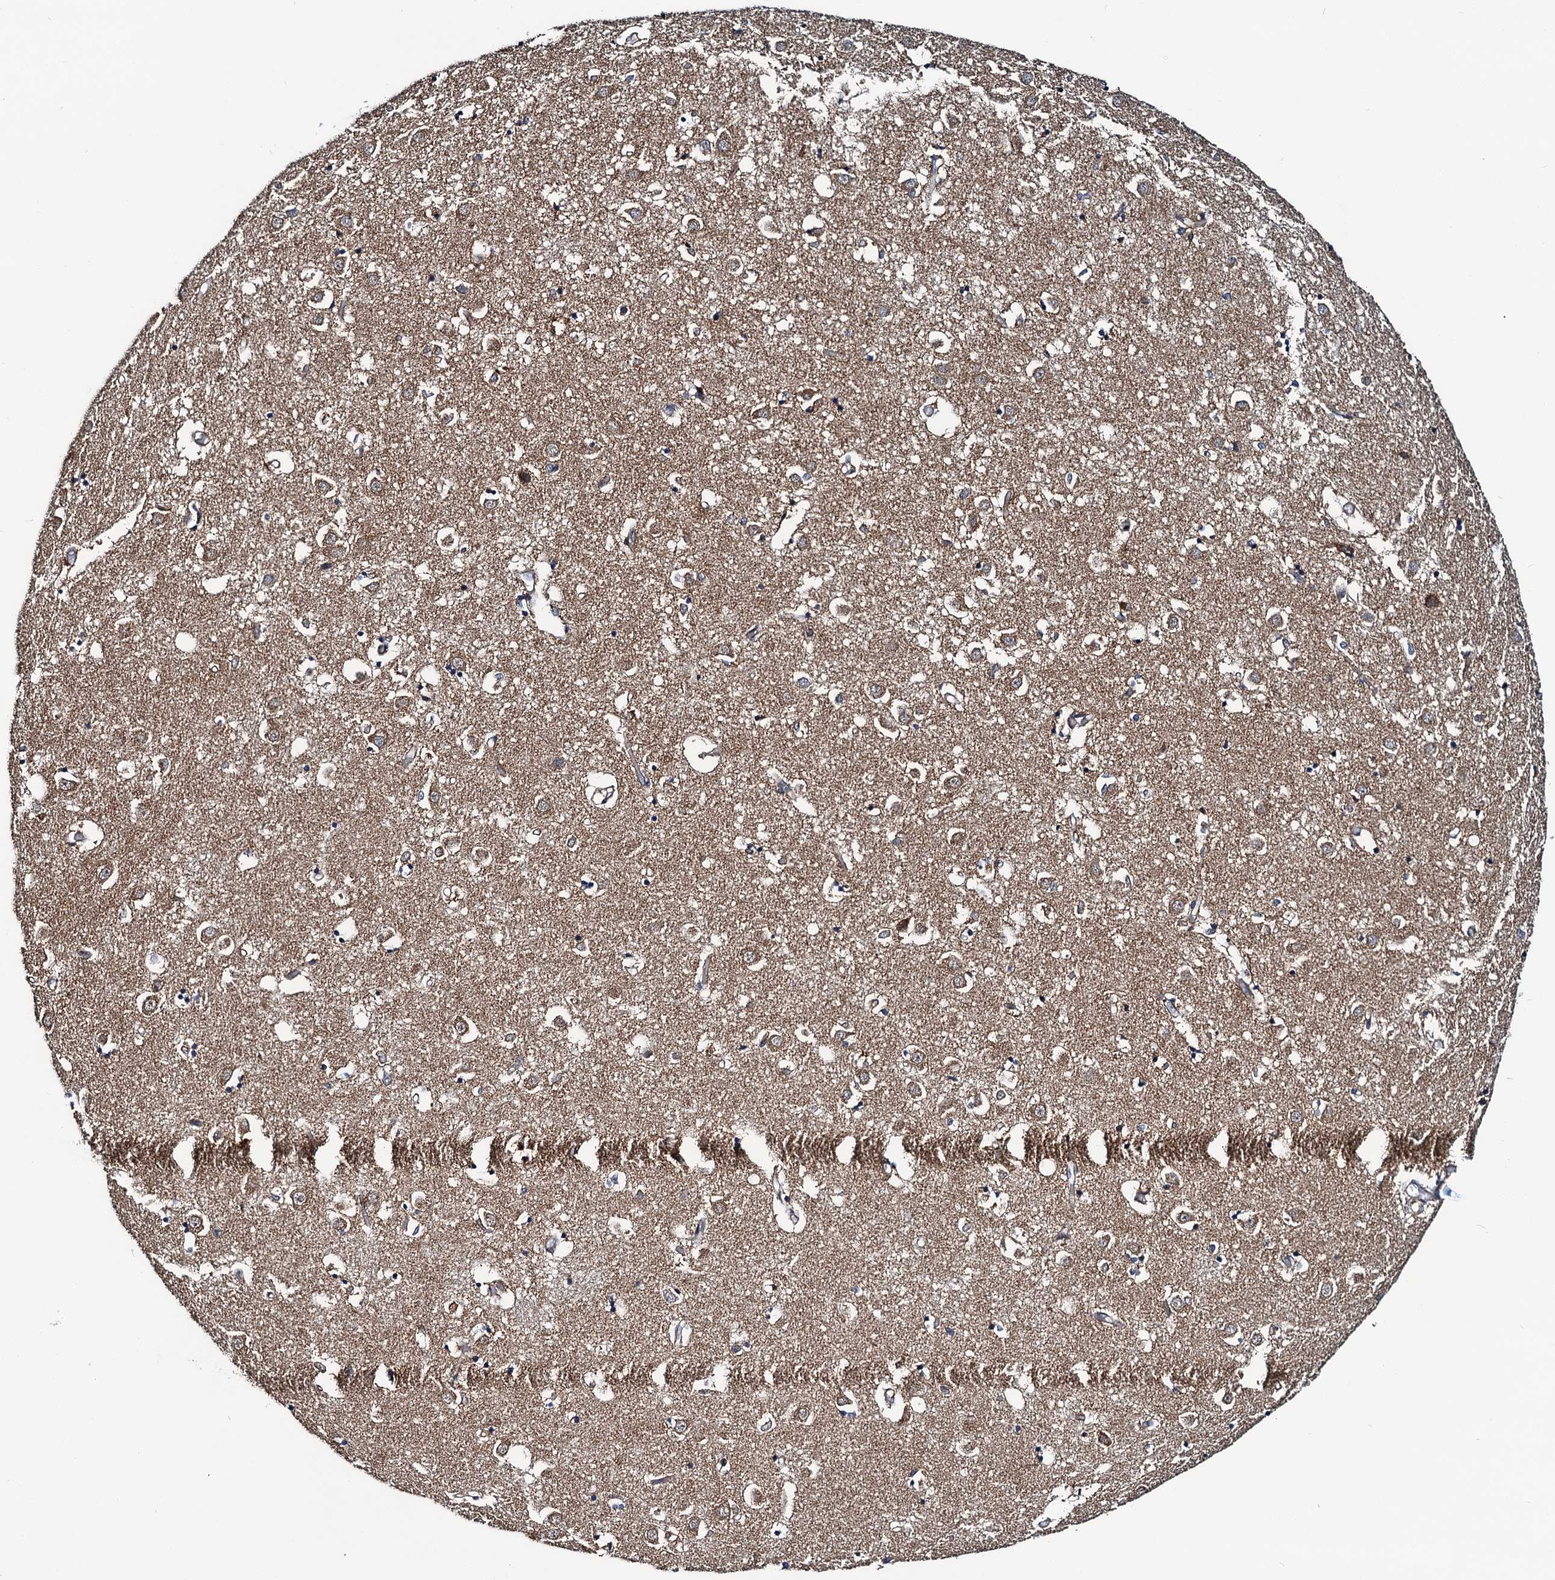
{"staining": {"intensity": "moderate", "quantity": "<25%", "location": "cytoplasmic/membranous"}, "tissue": "caudate", "cell_type": "Glial cells", "image_type": "normal", "snomed": [{"axis": "morphology", "description": "Normal tissue, NOS"}, {"axis": "topography", "description": "Lateral ventricle wall"}], "caption": "Benign caudate reveals moderate cytoplasmic/membranous expression in about <25% of glial cells, visualized by immunohistochemistry.", "gene": "NEK1", "patient": {"sex": "male", "age": 70}}